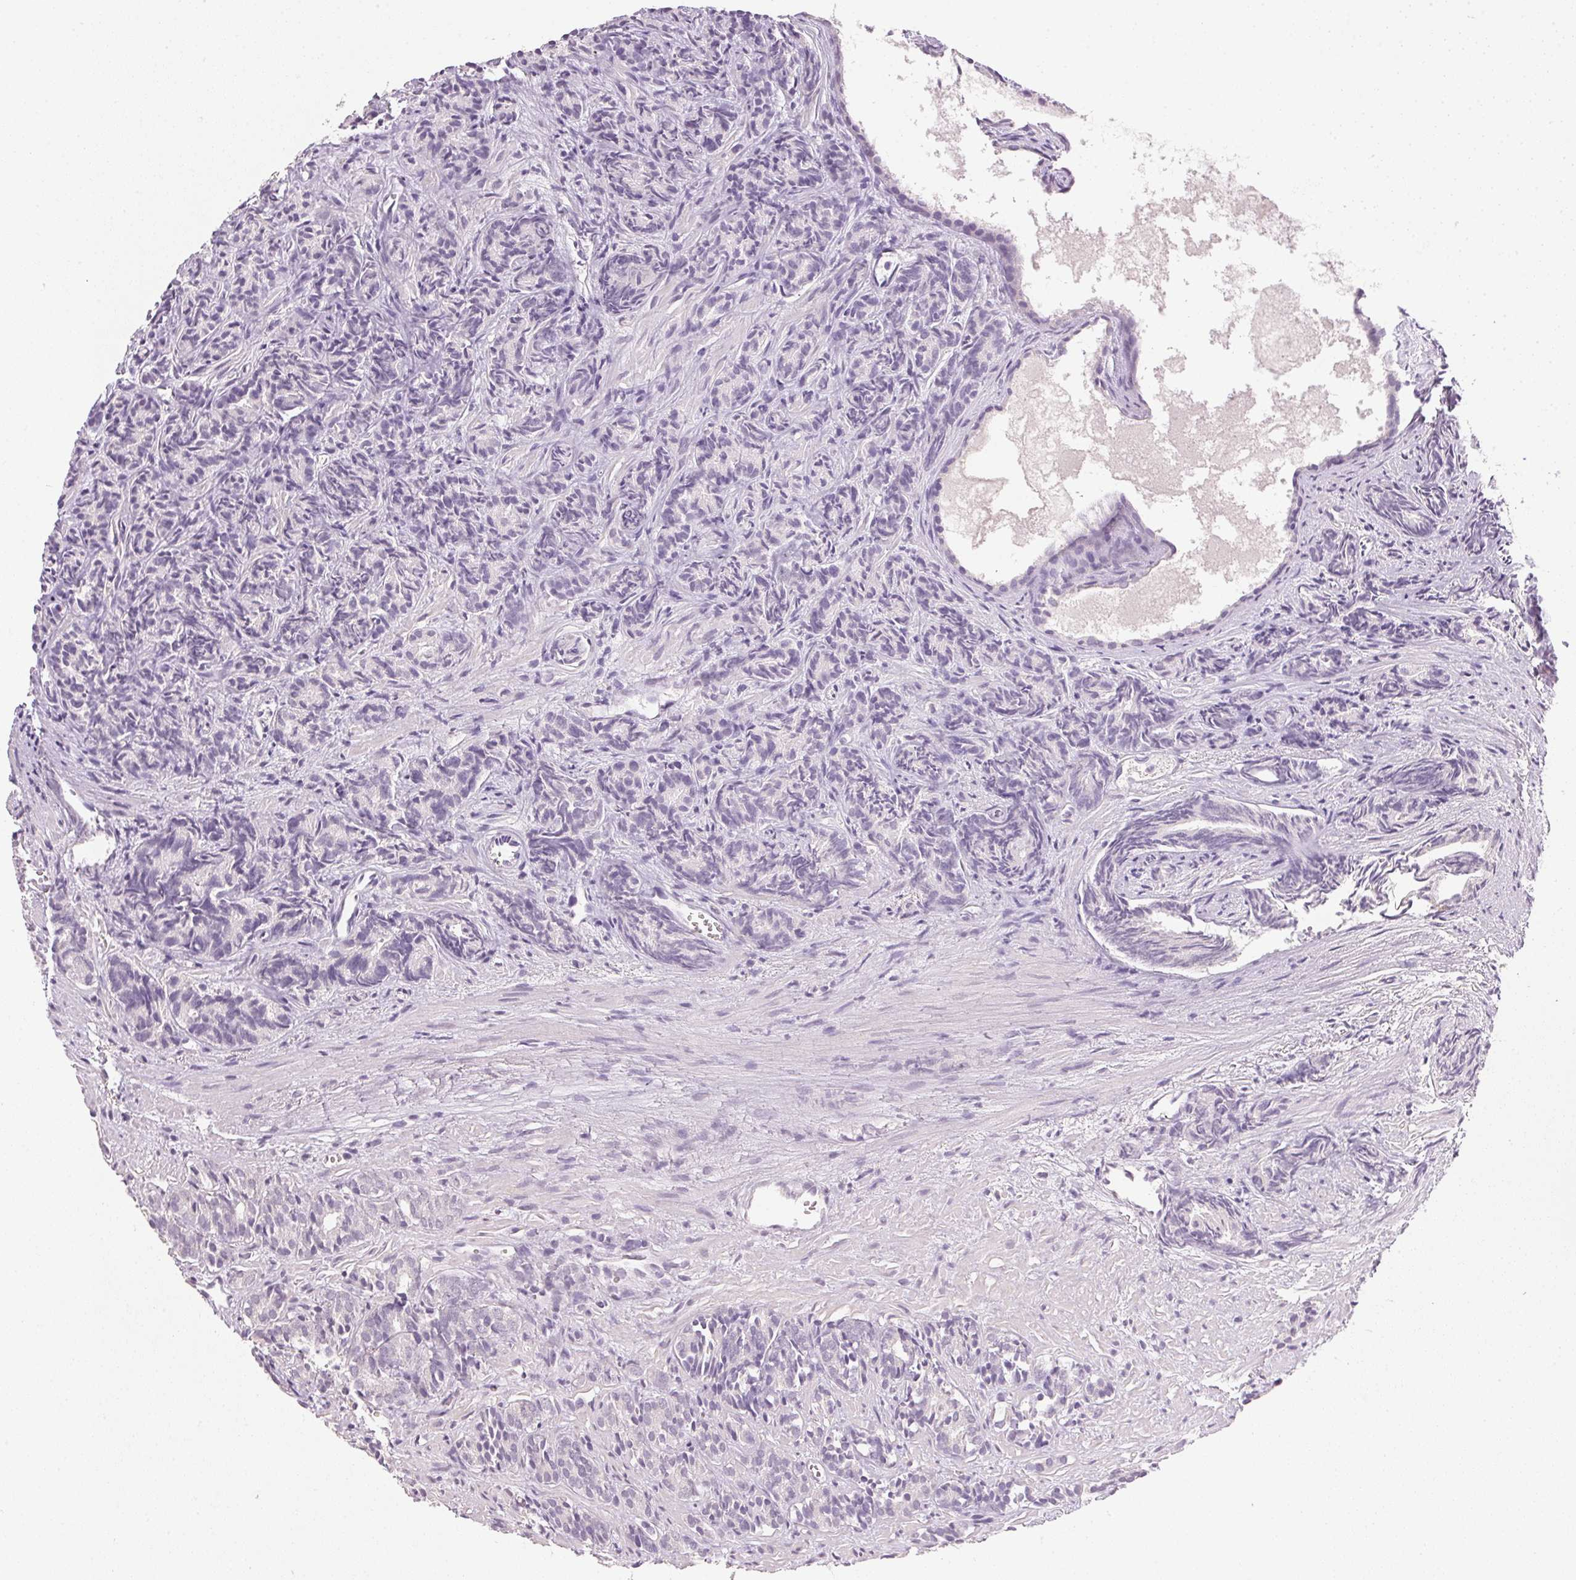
{"staining": {"intensity": "negative", "quantity": "none", "location": "none"}, "tissue": "prostate cancer", "cell_type": "Tumor cells", "image_type": "cancer", "snomed": [{"axis": "morphology", "description": "Adenocarcinoma, High grade"}, {"axis": "topography", "description": "Prostate"}], "caption": "IHC image of neoplastic tissue: human prostate cancer (adenocarcinoma (high-grade)) stained with DAB reveals no significant protein staining in tumor cells. (Brightfield microscopy of DAB (3,3'-diaminobenzidine) immunohistochemistry at high magnification).", "gene": "IGFBP1", "patient": {"sex": "male", "age": 84}}